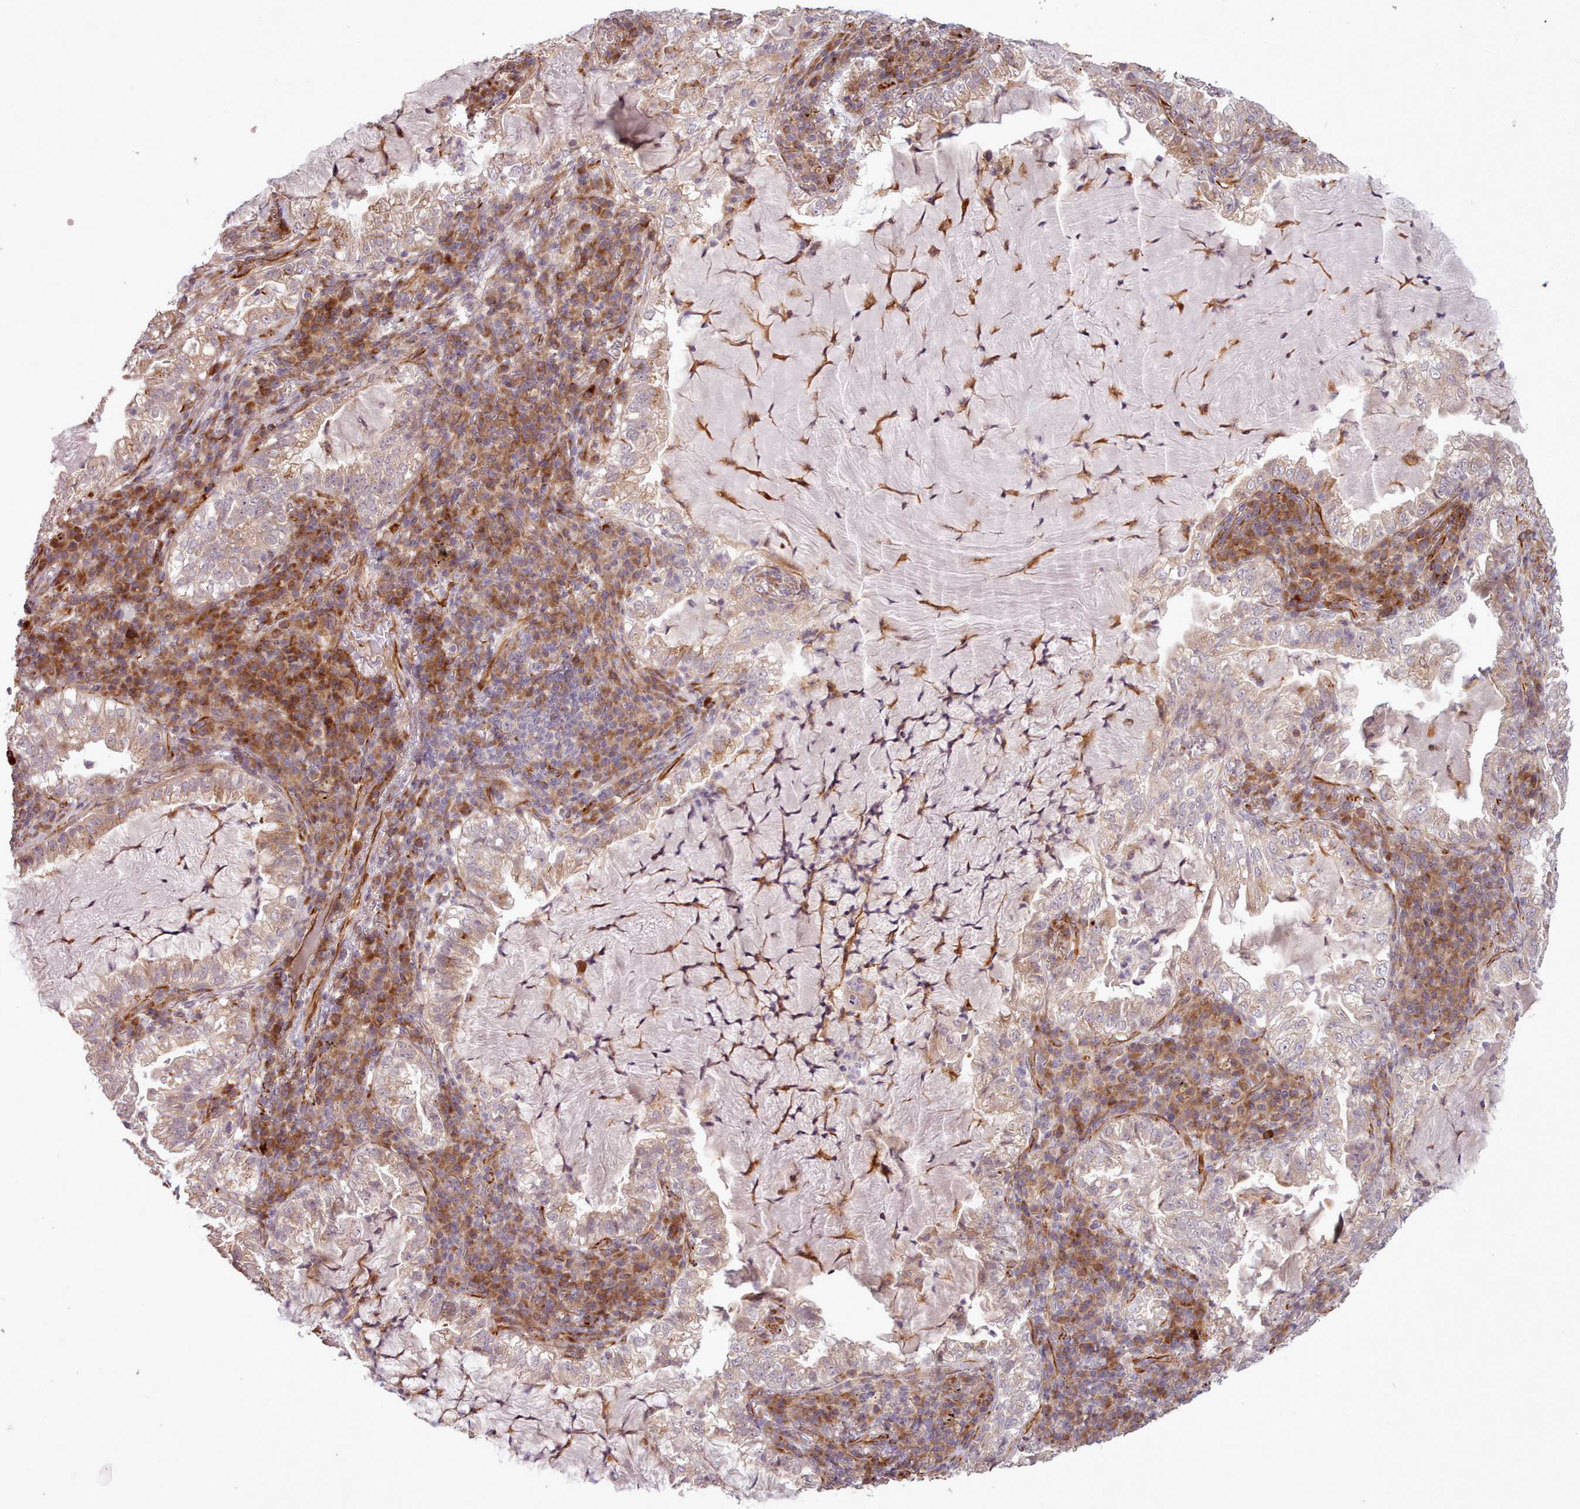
{"staining": {"intensity": "moderate", "quantity": "<25%", "location": "cytoplasmic/membranous"}, "tissue": "lung cancer", "cell_type": "Tumor cells", "image_type": "cancer", "snomed": [{"axis": "morphology", "description": "Adenocarcinoma, NOS"}, {"axis": "topography", "description": "Lung"}], "caption": "Immunohistochemical staining of human lung cancer (adenocarcinoma) shows low levels of moderate cytoplasmic/membranous protein positivity in about <25% of tumor cells. Nuclei are stained in blue.", "gene": "GBGT1", "patient": {"sex": "female", "age": 73}}